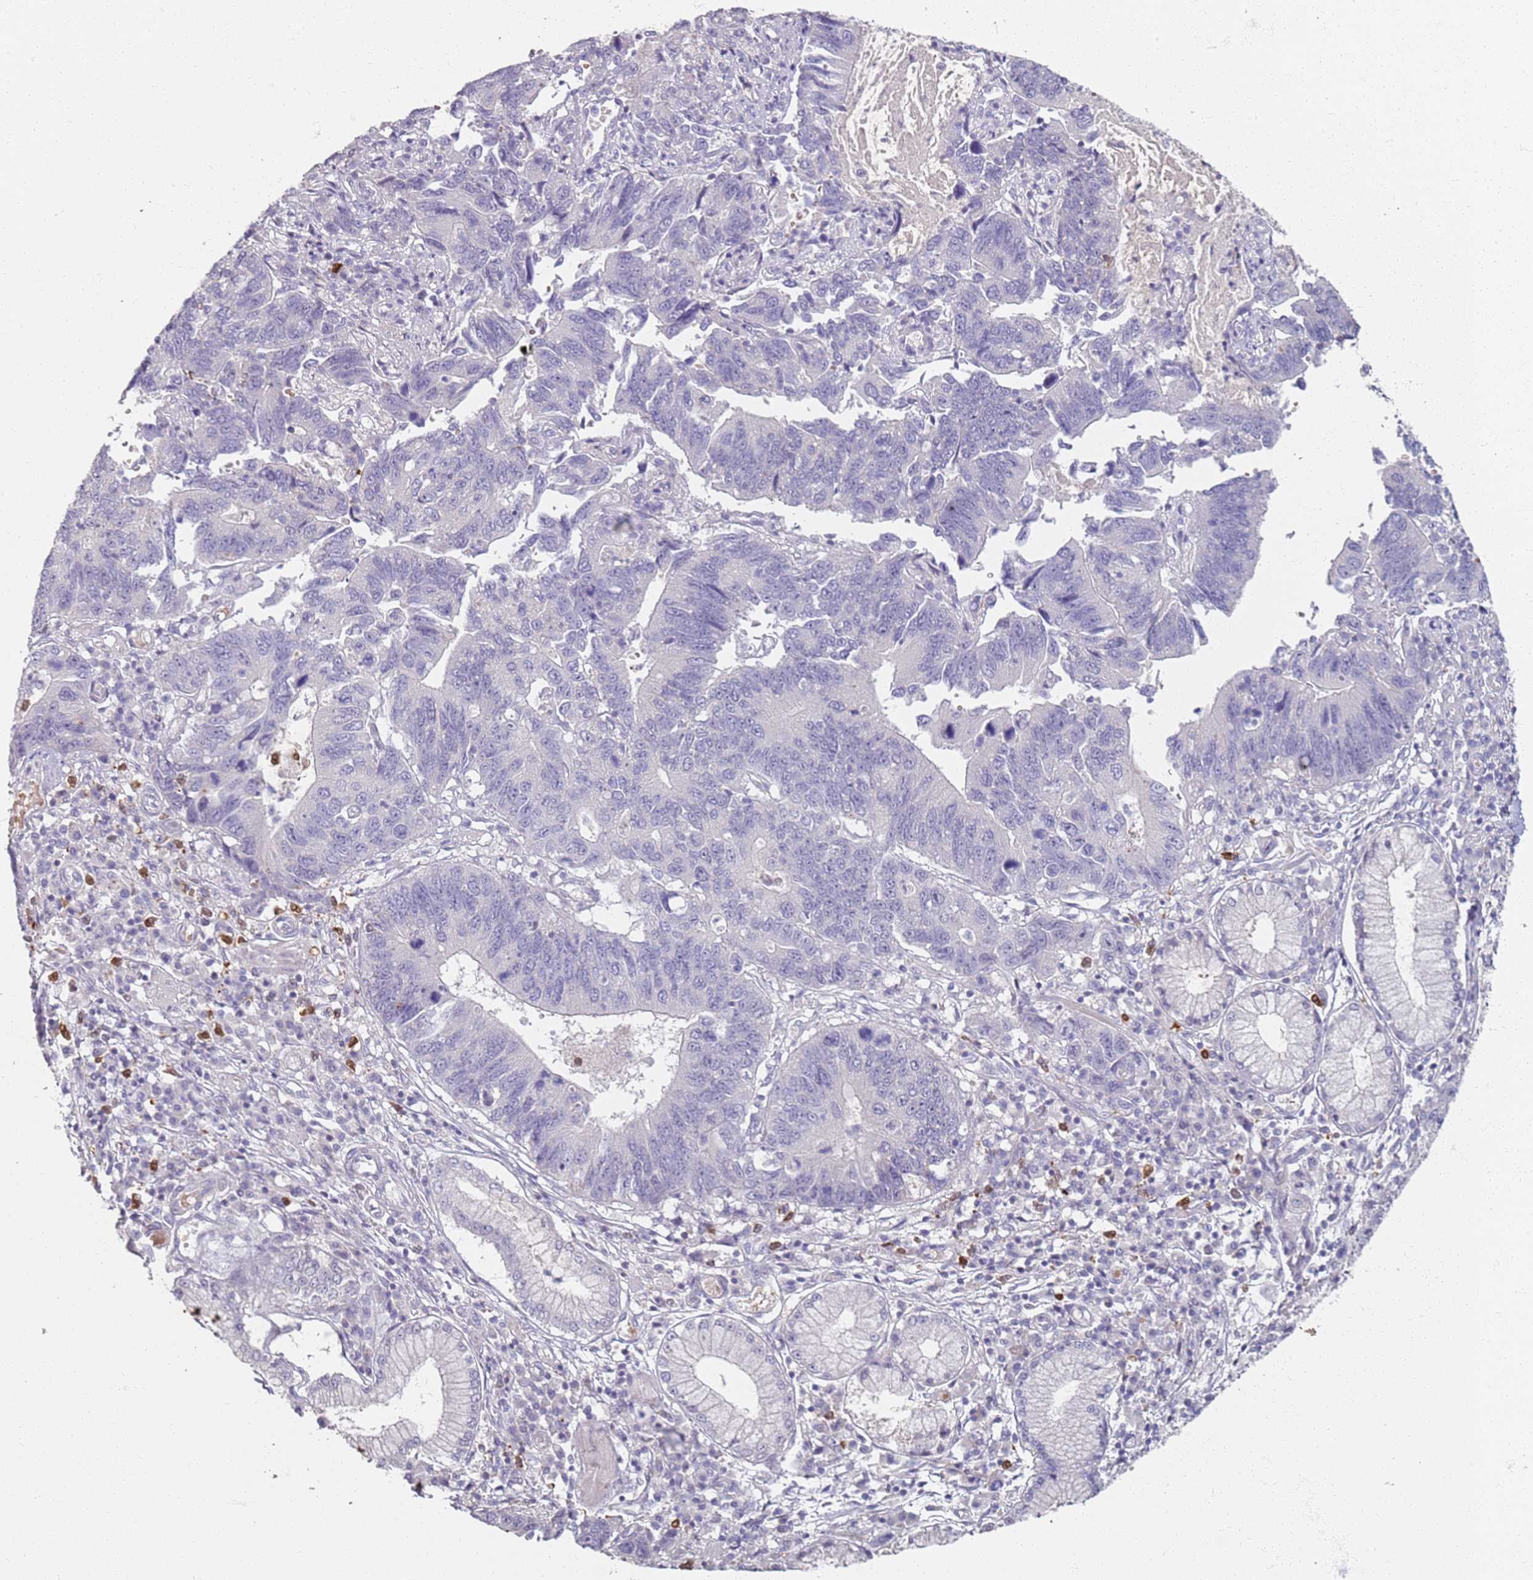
{"staining": {"intensity": "negative", "quantity": "none", "location": "none"}, "tissue": "stomach cancer", "cell_type": "Tumor cells", "image_type": "cancer", "snomed": [{"axis": "morphology", "description": "Adenocarcinoma, NOS"}, {"axis": "topography", "description": "Stomach"}], "caption": "DAB immunohistochemical staining of human stomach cancer reveals no significant positivity in tumor cells. (DAB (3,3'-diaminobenzidine) immunohistochemistry (IHC), high magnification).", "gene": "CD40LG", "patient": {"sex": "male", "age": 59}}